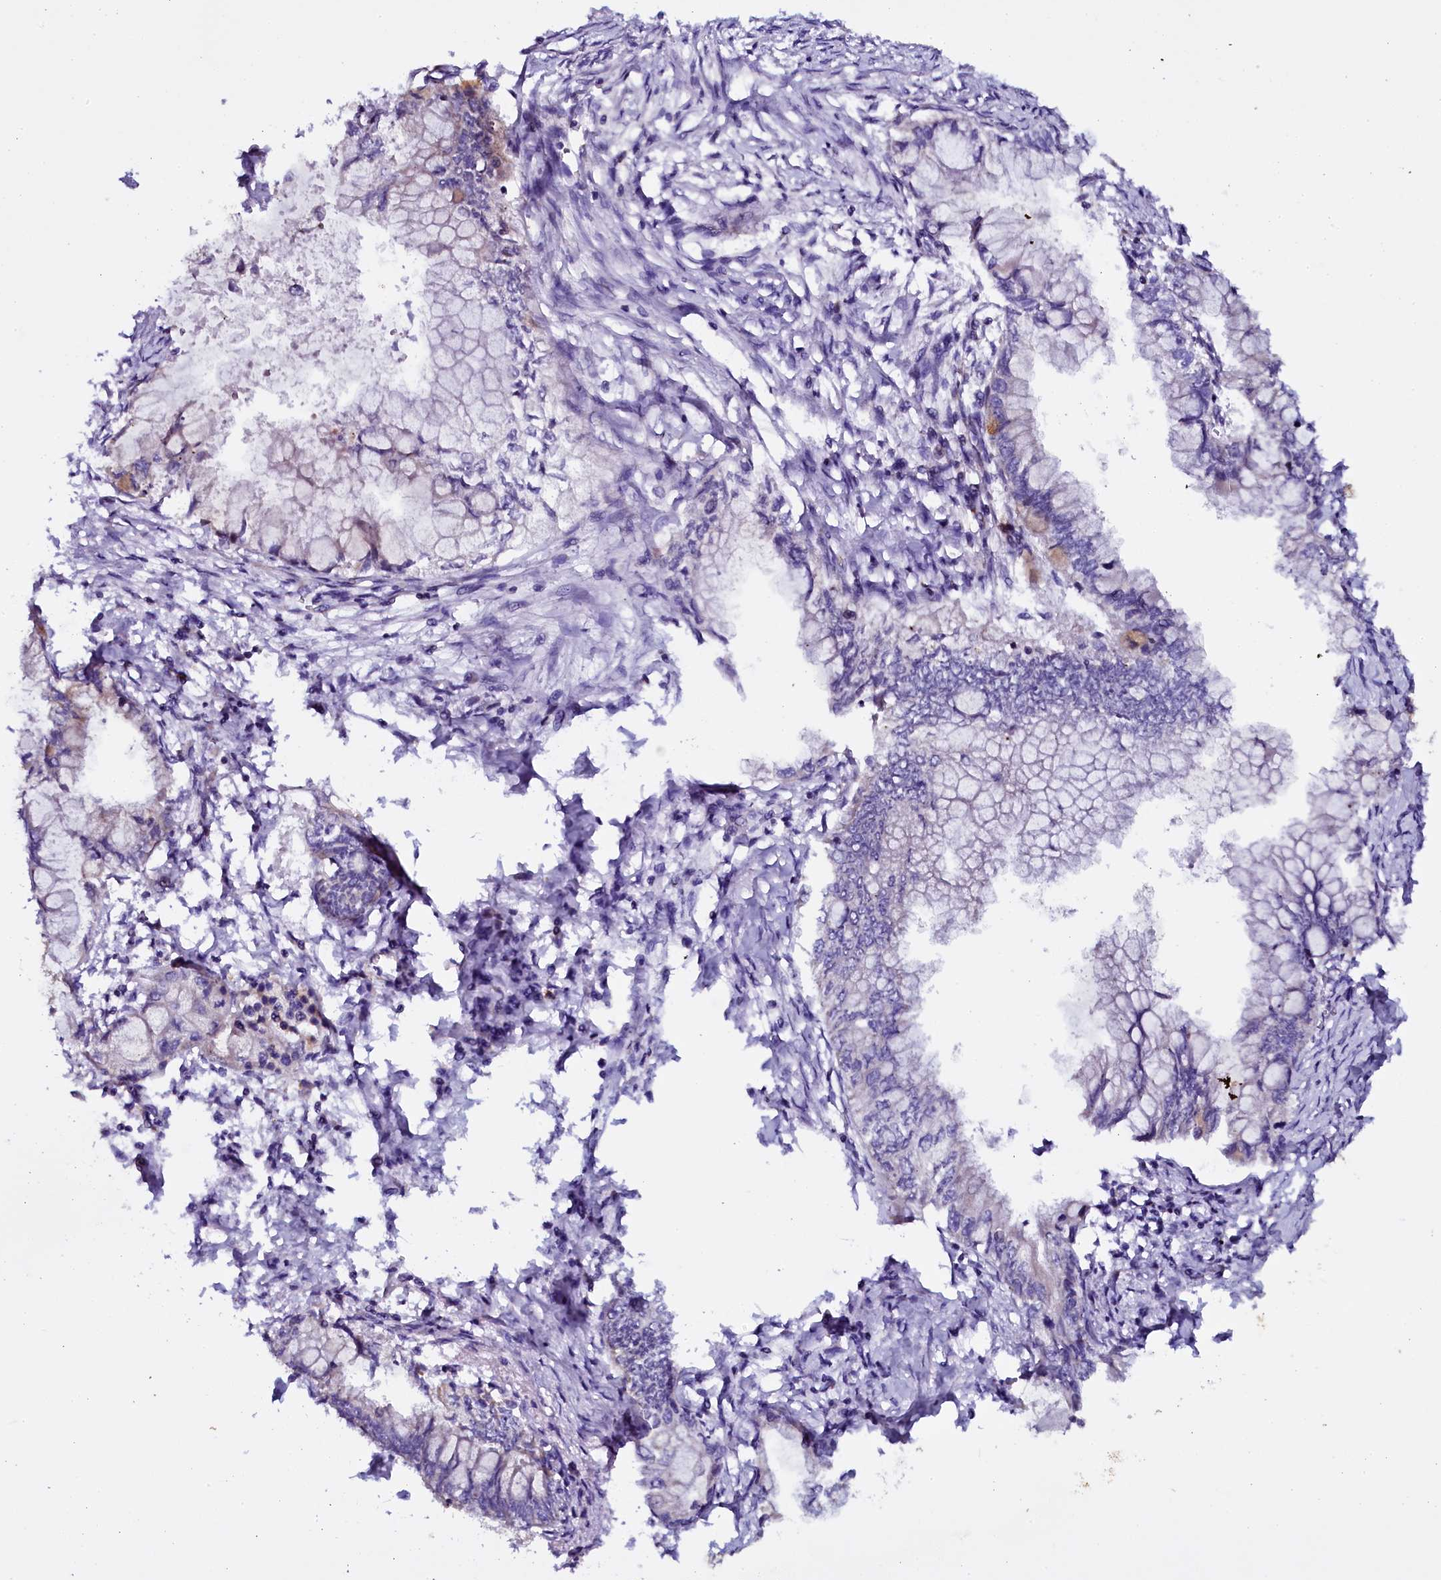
{"staining": {"intensity": "negative", "quantity": "none", "location": "none"}, "tissue": "pancreatic cancer", "cell_type": "Tumor cells", "image_type": "cancer", "snomed": [{"axis": "morphology", "description": "Adenocarcinoma, NOS"}, {"axis": "topography", "description": "Pancreas"}], "caption": "The immunohistochemistry image has no significant expression in tumor cells of pancreatic adenocarcinoma tissue.", "gene": "NAA80", "patient": {"sex": "male", "age": 48}}